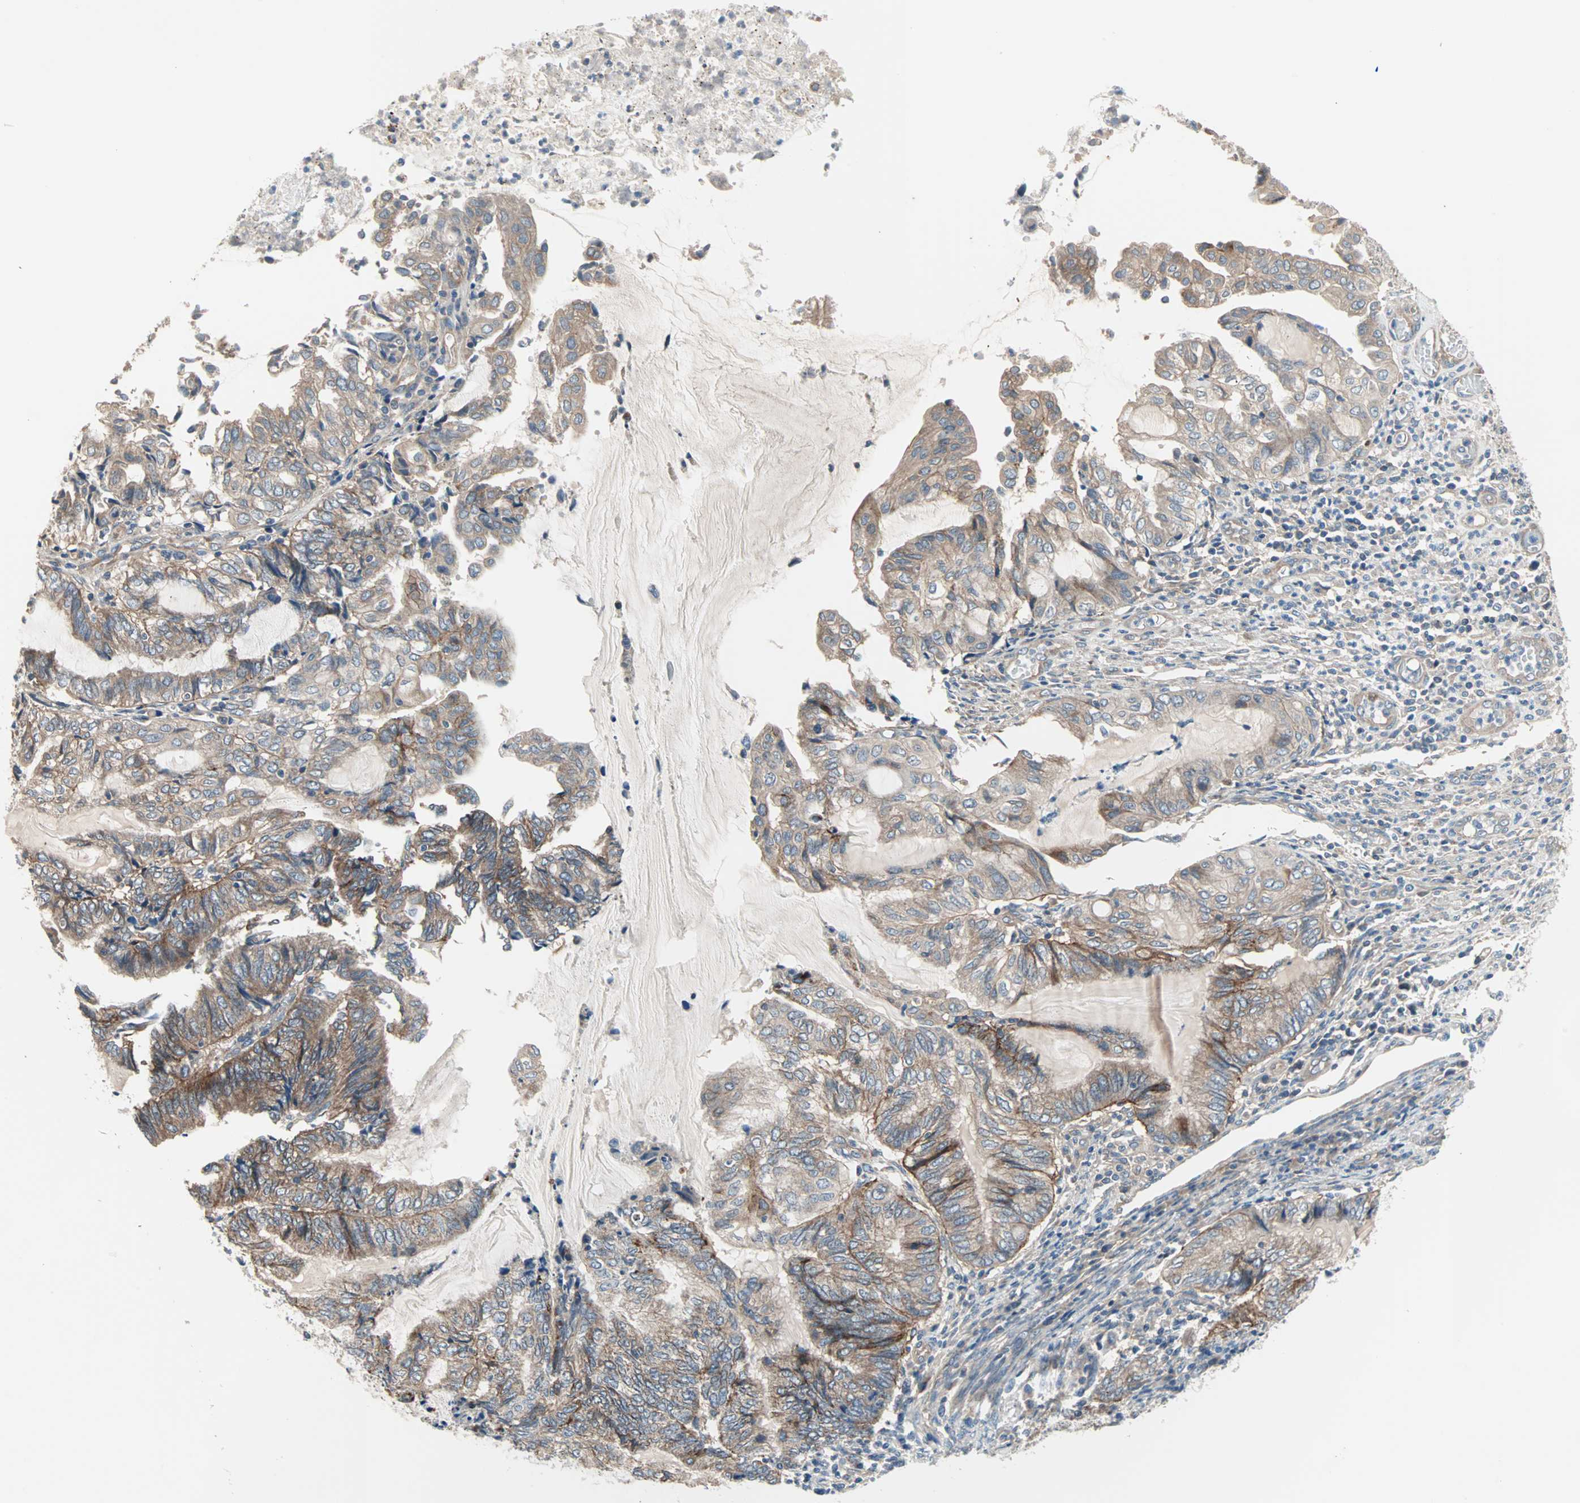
{"staining": {"intensity": "weak", "quantity": "25%-75%", "location": "cytoplasmic/membranous"}, "tissue": "endometrial cancer", "cell_type": "Tumor cells", "image_type": "cancer", "snomed": [{"axis": "morphology", "description": "Adenocarcinoma, NOS"}, {"axis": "topography", "description": "Uterus"}, {"axis": "topography", "description": "Endometrium"}], "caption": "A histopathology image of endometrial cancer (adenocarcinoma) stained for a protein reveals weak cytoplasmic/membranous brown staining in tumor cells.", "gene": "PDE8A", "patient": {"sex": "female", "age": 70}}